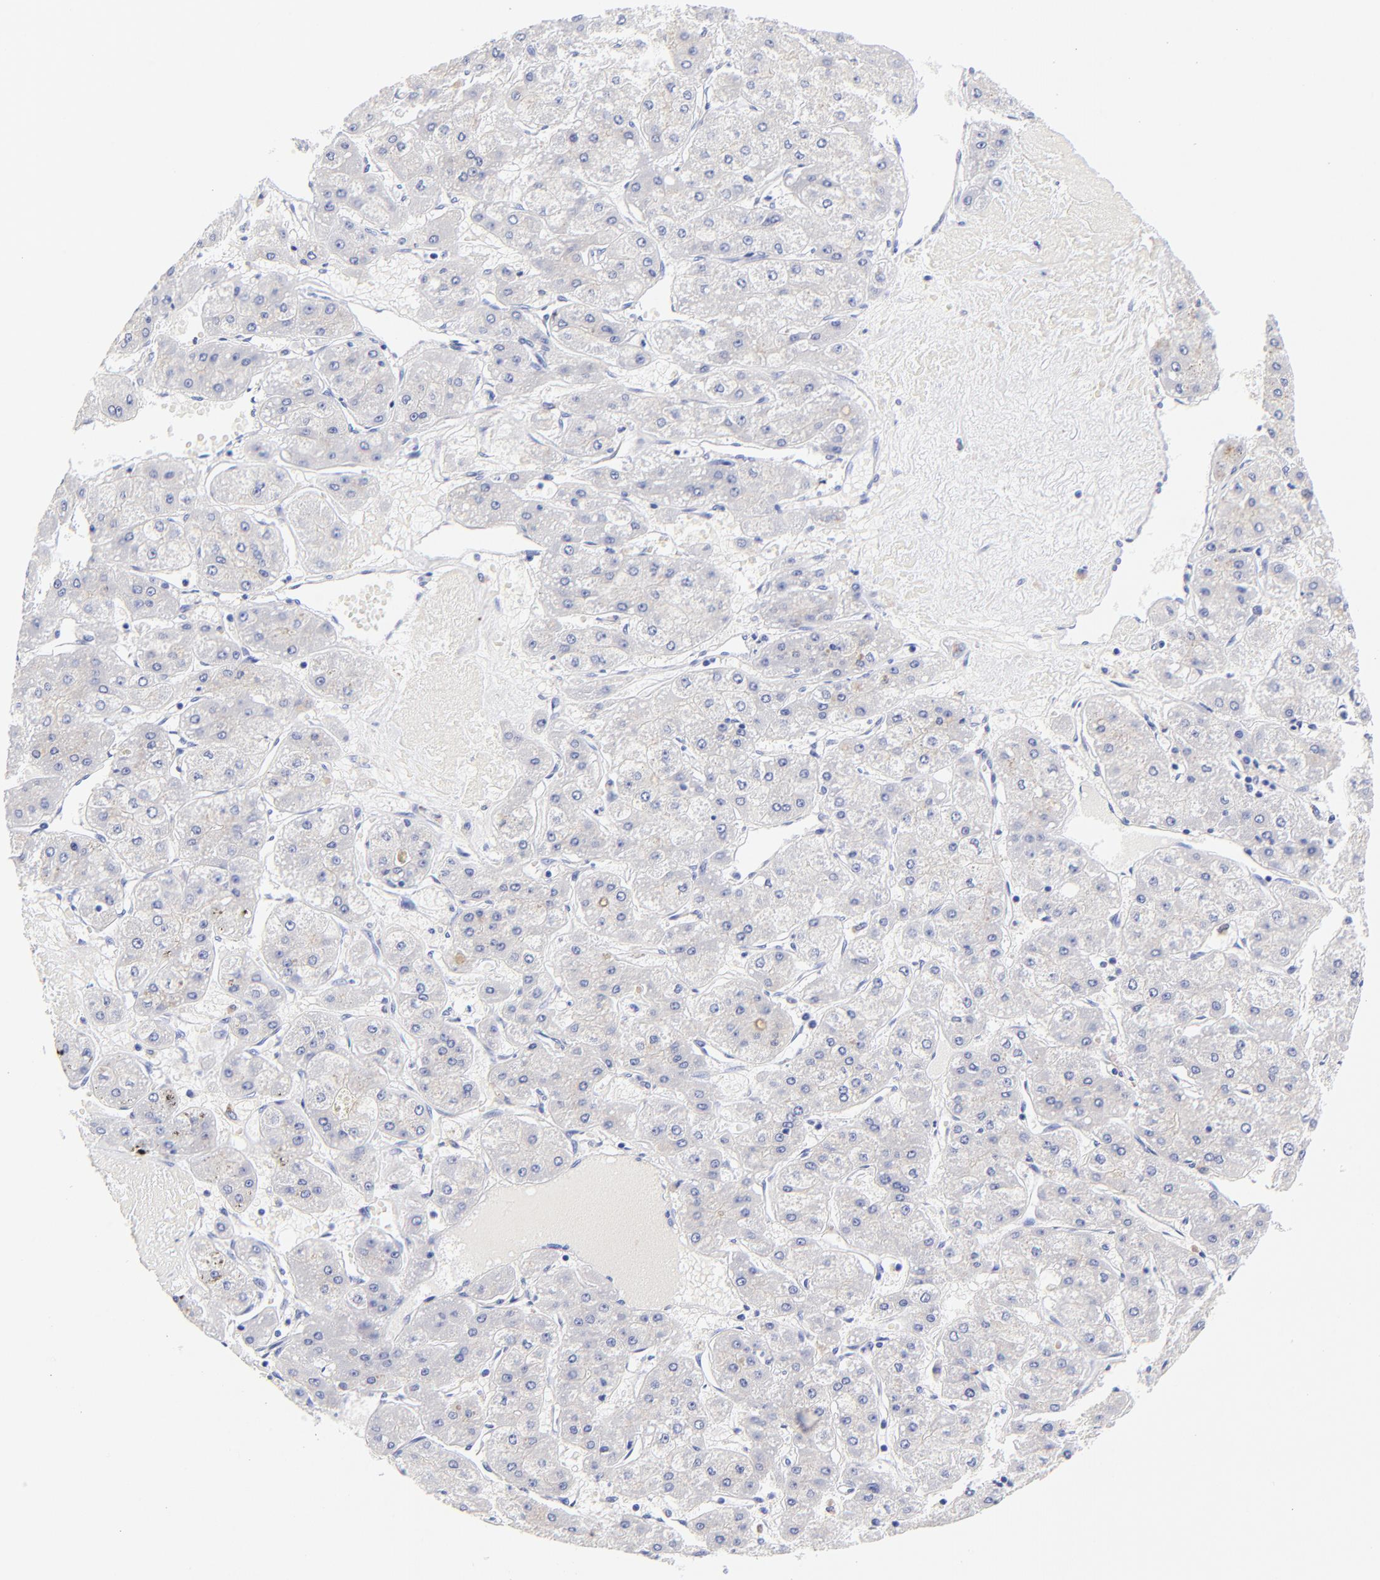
{"staining": {"intensity": "negative", "quantity": "none", "location": "none"}, "tissue": "liver cancer", "cell_type": "Tumor cells", "image_type": "cancer", "snomed": [{"axis": "morphology", "description": "Carcinoma, Hepatocellular, NOS"}, {"axis": "topography", "description": "Liver"}], "caption": "A photomicrograph of liver cancer stained for a protein reveals no brown staining in tumor cells.", "gene": "HORMAD2", "patient": {"sex": "female", "age": 52}}